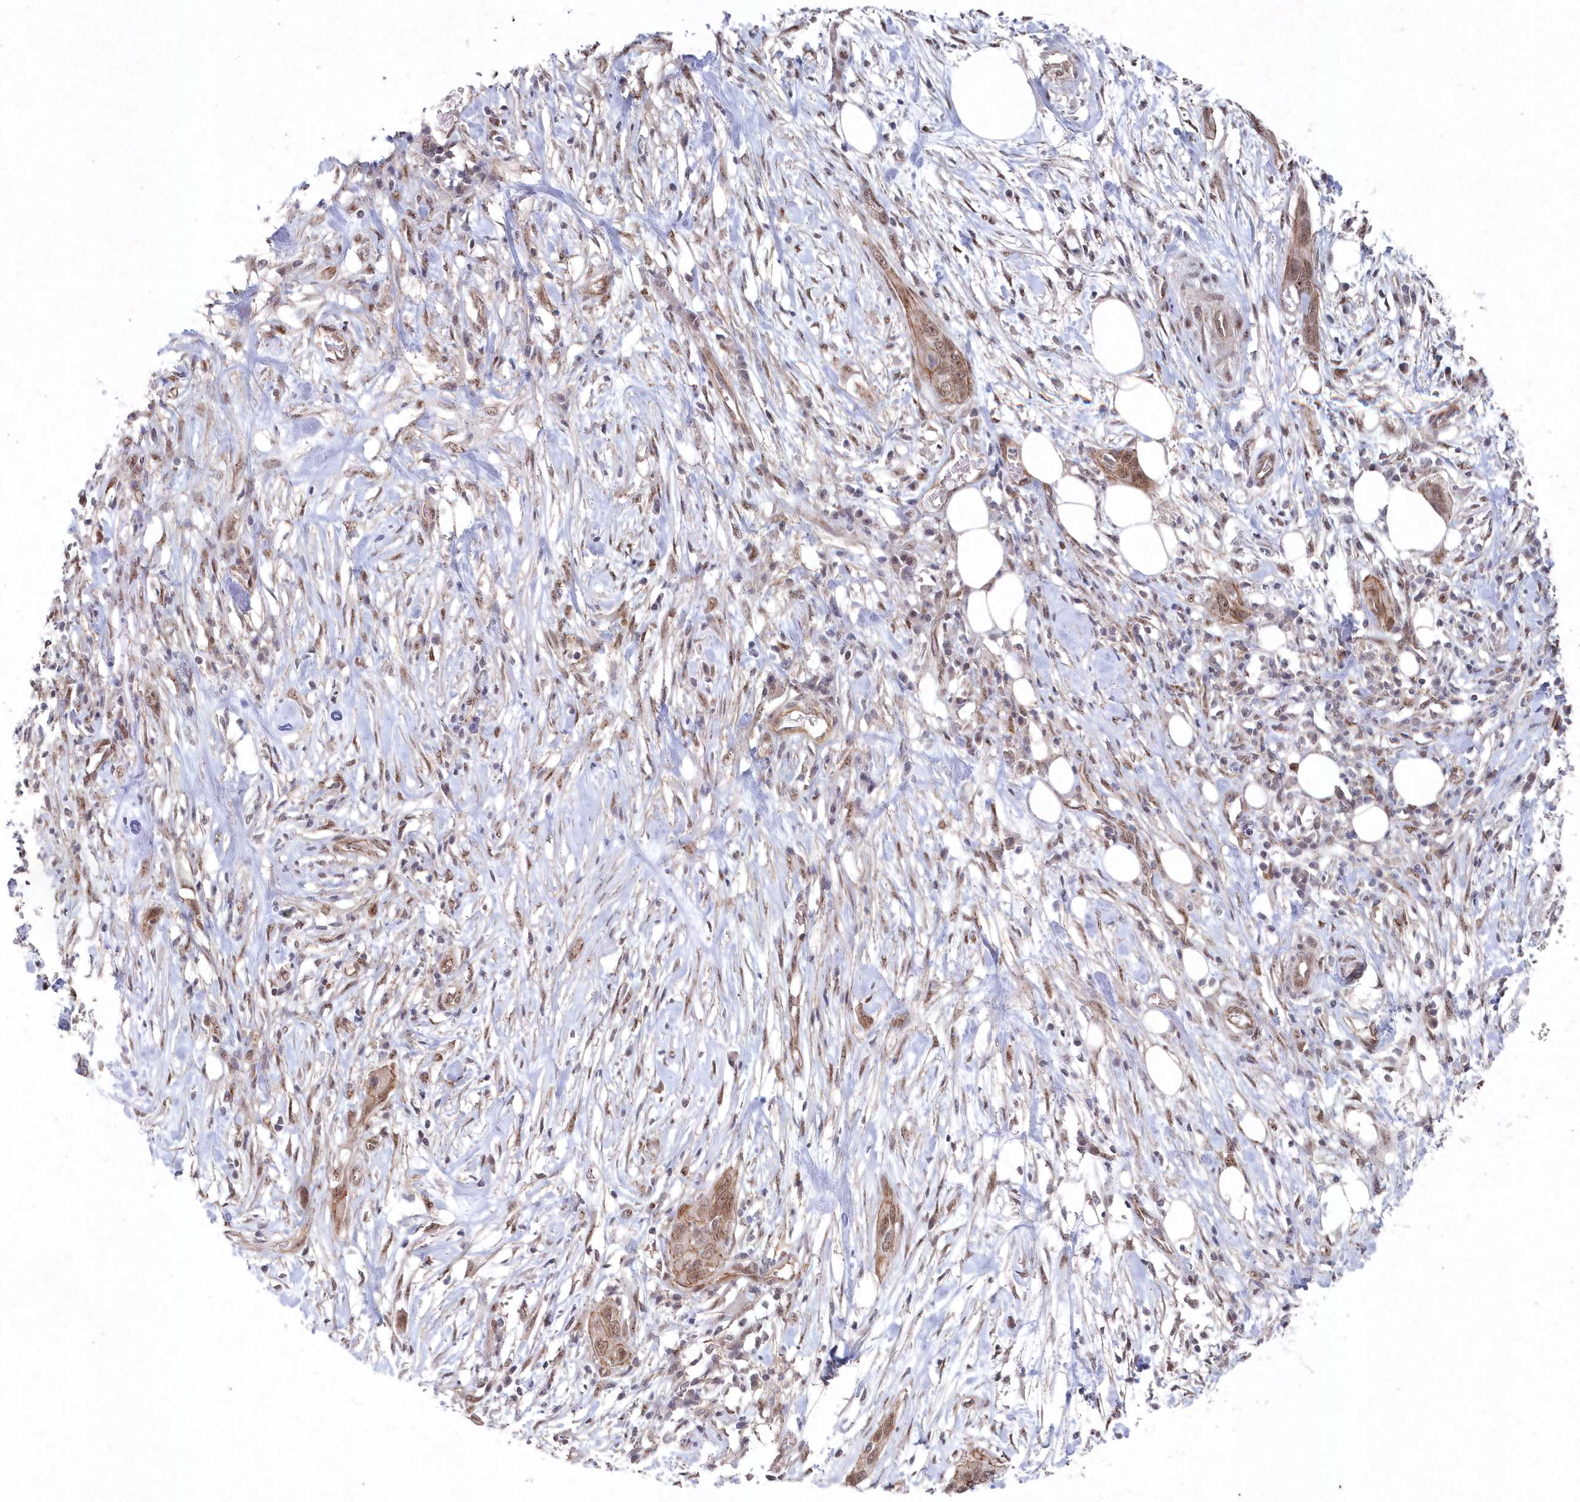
{"staining": {"intensity": "moderate", "quantity": ">75%", "location": "cytoplasmic/membranous,nuclear"}, "tissue": "pancreatic cancer", "cell_type": "Tumor cells", "image_type": "cancer", "snomed": [{"axis": "morphology", "description": "Adenocarcinoma, NOS"}, {"axis": "topography", "description": "Pancreas"}], "caption": "Pancreatic cancer was stained to show a protein in brown. There is medium levels of moderate cytoplasmic/membranous and nuclear staining in about >75% of tumor cells.", "gene": "VSIG2", "patient": {"sex": "female", "age": 60}}